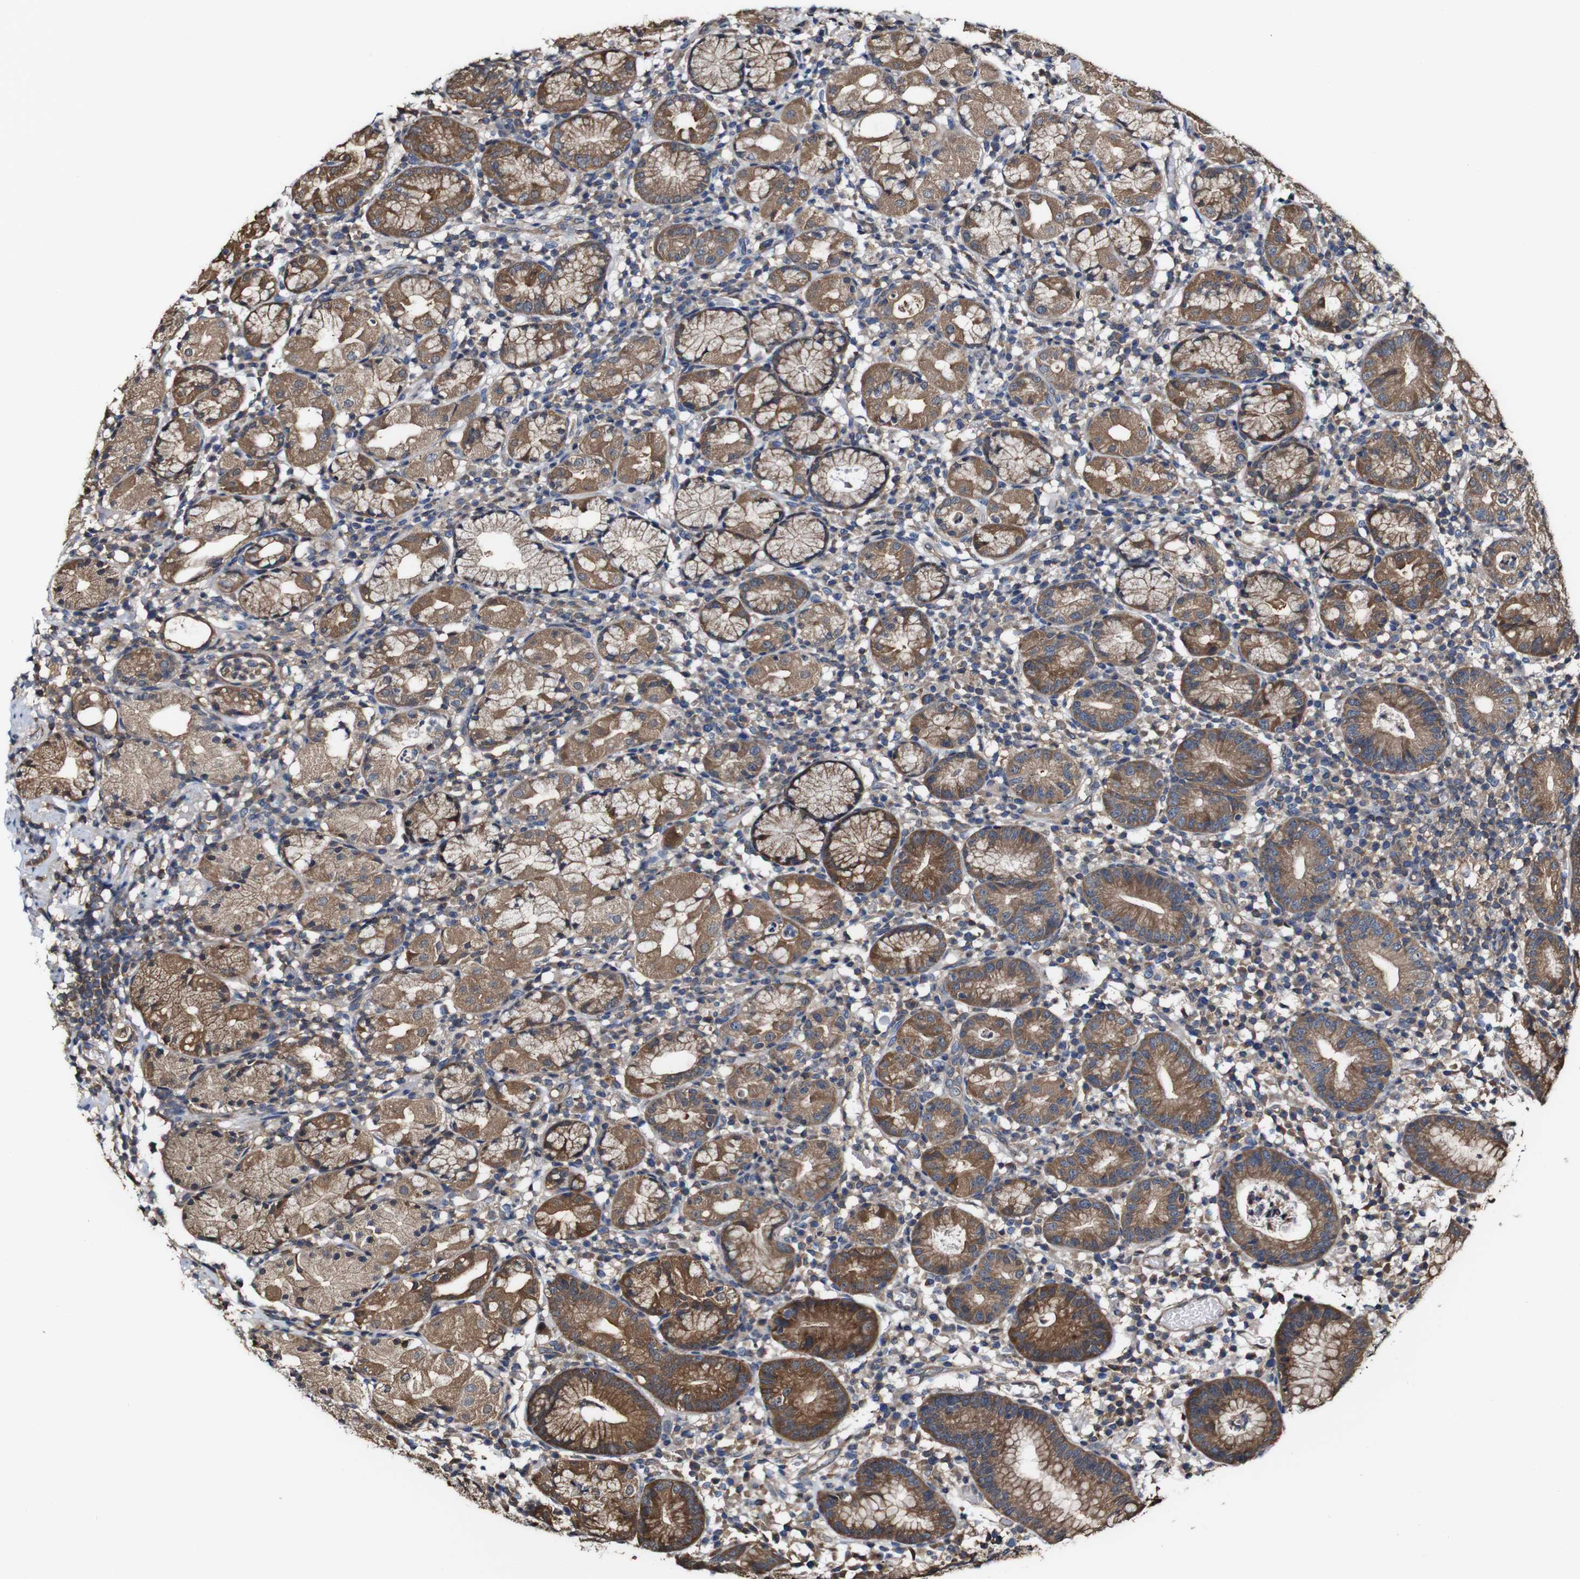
{"staining": {"intensity": "moderate", "quantity": ">75%", "location": "cytoplasmic/membranous"}, "tissue": "stomach", "cell_type": "Glandular cells", "image_type": "normal", "snomed": [{"axis": "morphology", "description": "Normal tissue, NOS"}, {"axis": "topography", "description": "Stomach"}, {"axis": "topography", "description": "Stomach, lower"}], "caption": "An image of stomach stained for a protein displays moderate cytoplasmic/membranous brown staining in glandular cells.", "gene": "PTPRR", "patient": {"sex": "female", "age": 75}}